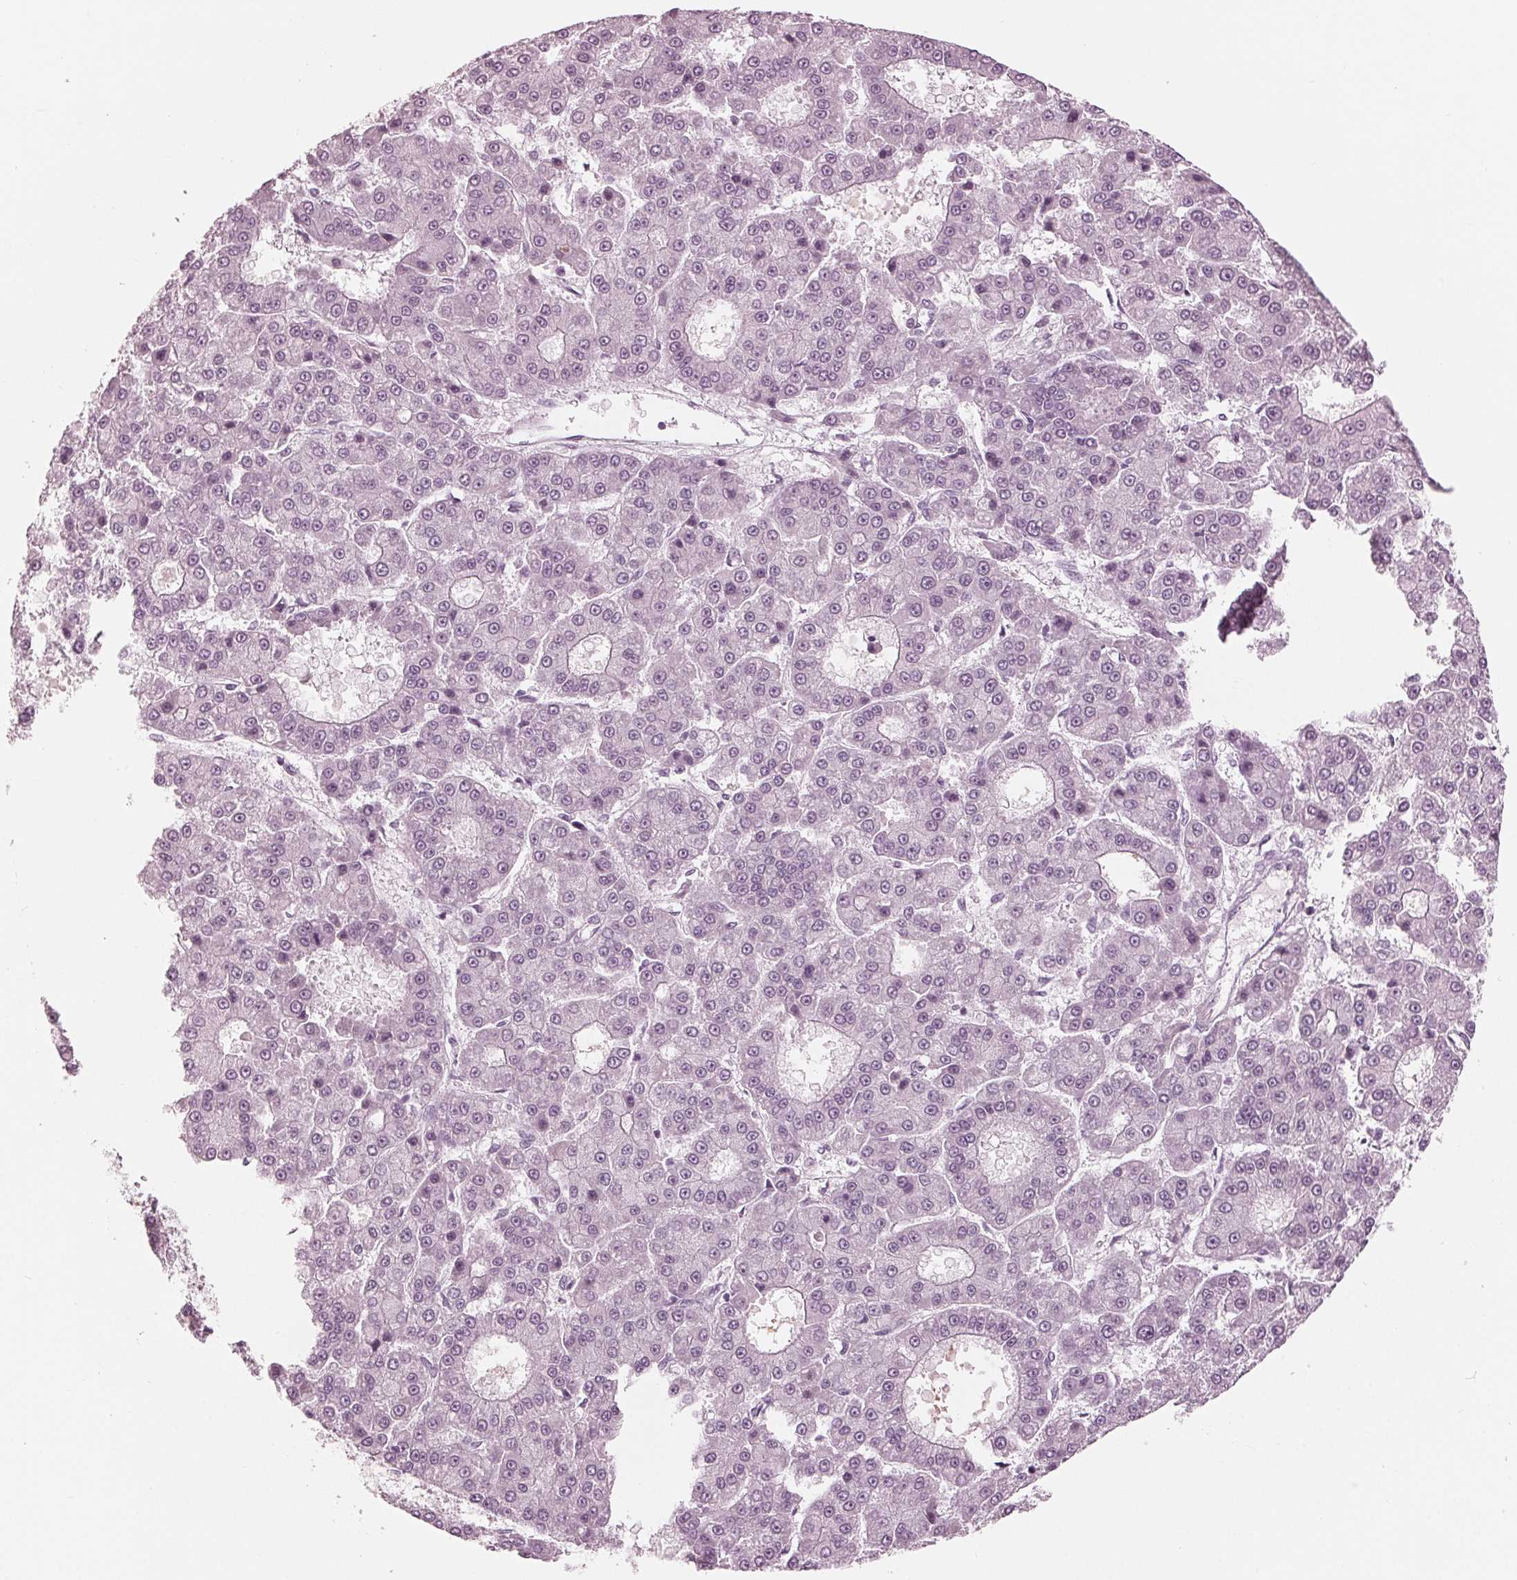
{"staining": {"intensity": "negative", "quantity": "none", "location": "none"}, "tissue": "liver cancer", "cell_type": "Tumor cells", "image_type": "cancer", "snomed": [{"axis": "morphology", "description": "Carcinoma, Hepatocellular, NOS"}, {"axis": "topography", "description": "Liver"}], "caption": "IHC of liver cancer demonstrates no staining in tumor cells.", "gene": "CLN6", "patient": {"sex": "male", "age": 70}}